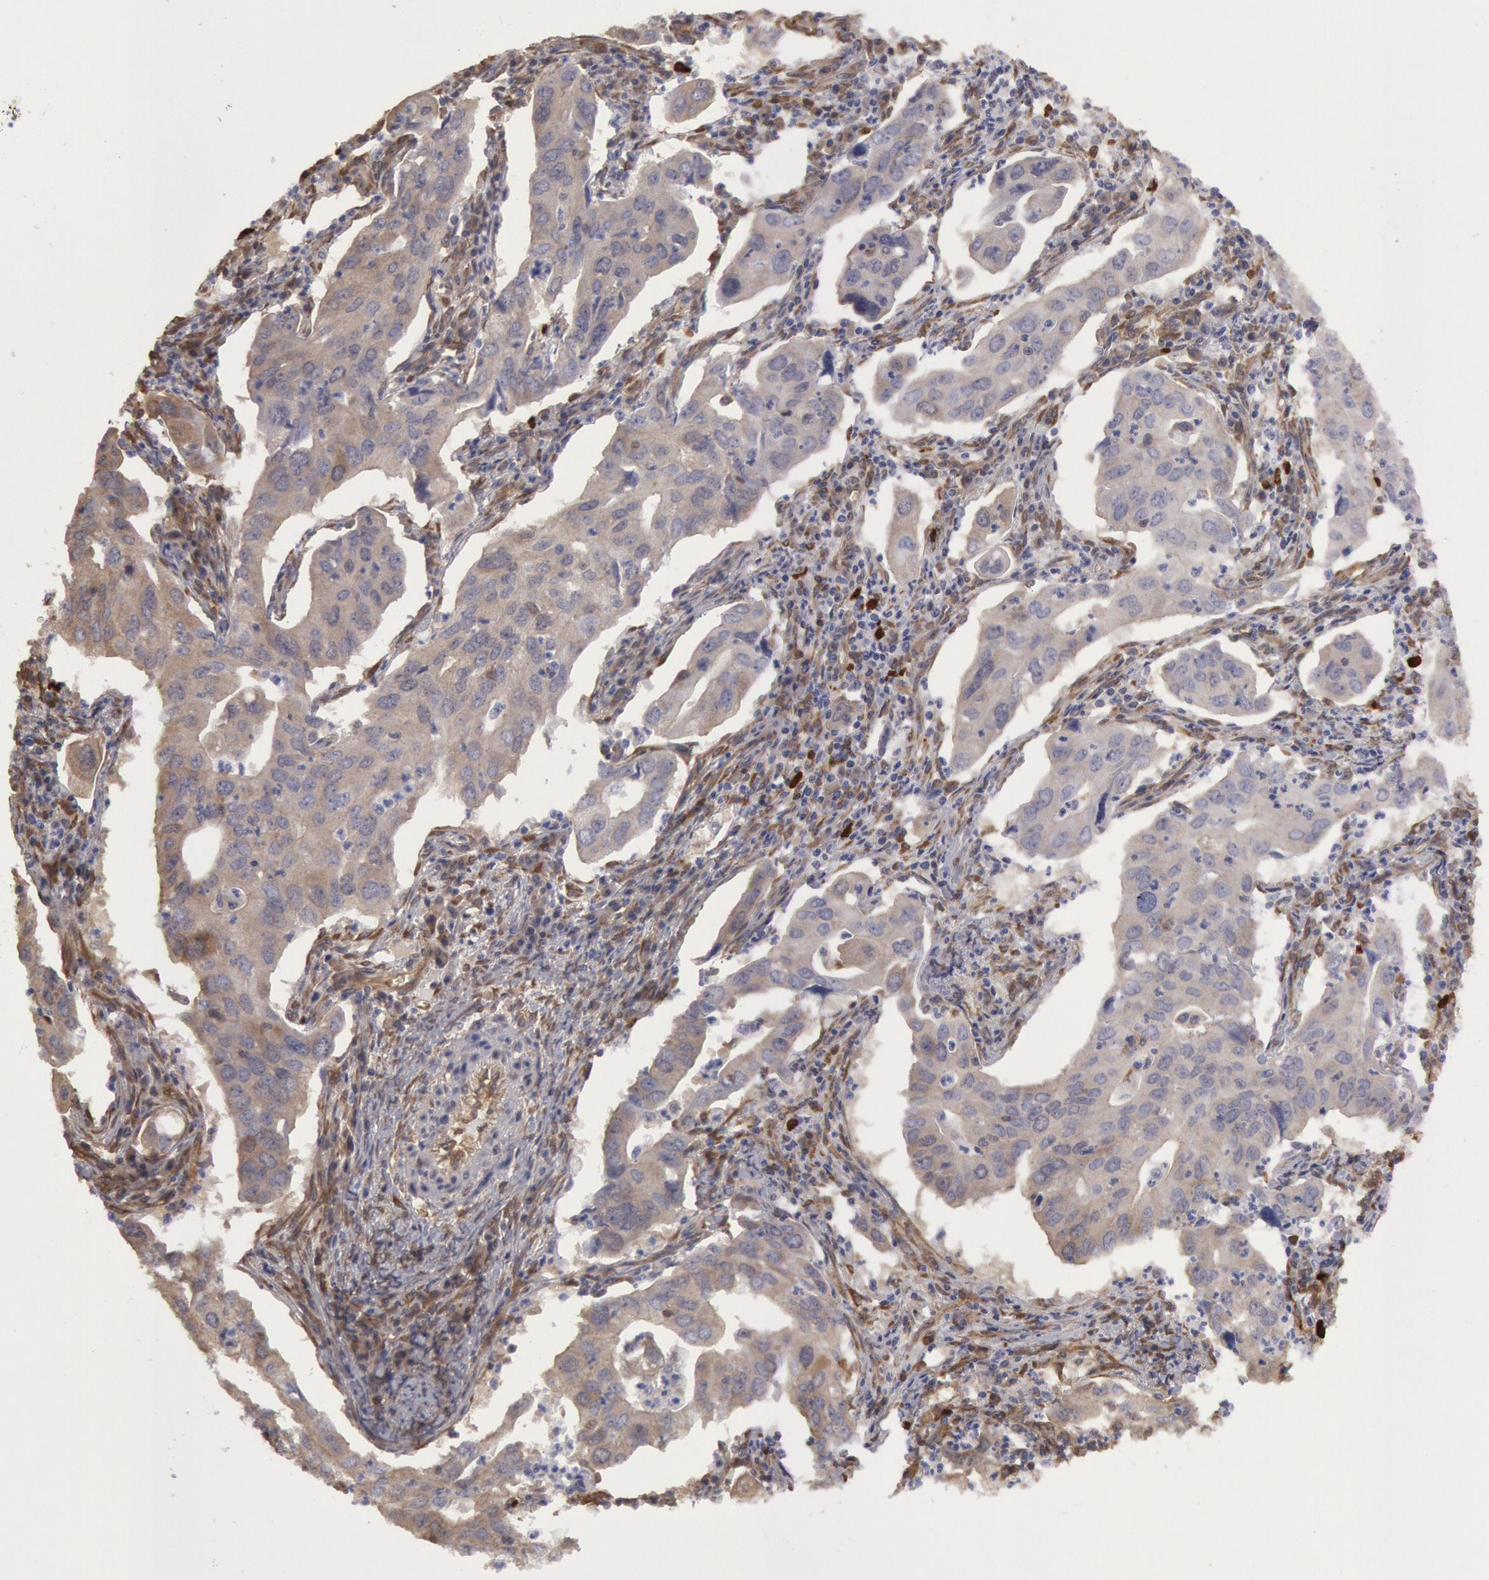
{"staining": {"intensity": "negative", "quantity": "none", "location": "none"}, "tissue": "lung cancer", "cell_type": "Tumor cells", "image_type": "cancer", "snomed": [{"axis": "morphology", "description": "Adenocarcinoma, NOS"}, {"axis": "topography", "description": "Lung"}], "caption": "Tumor cells show no significant staining in lung cancer (adenocarcinoma).", "gene": "CCDC50", "patient": {"sex": "male", "age": 48}}